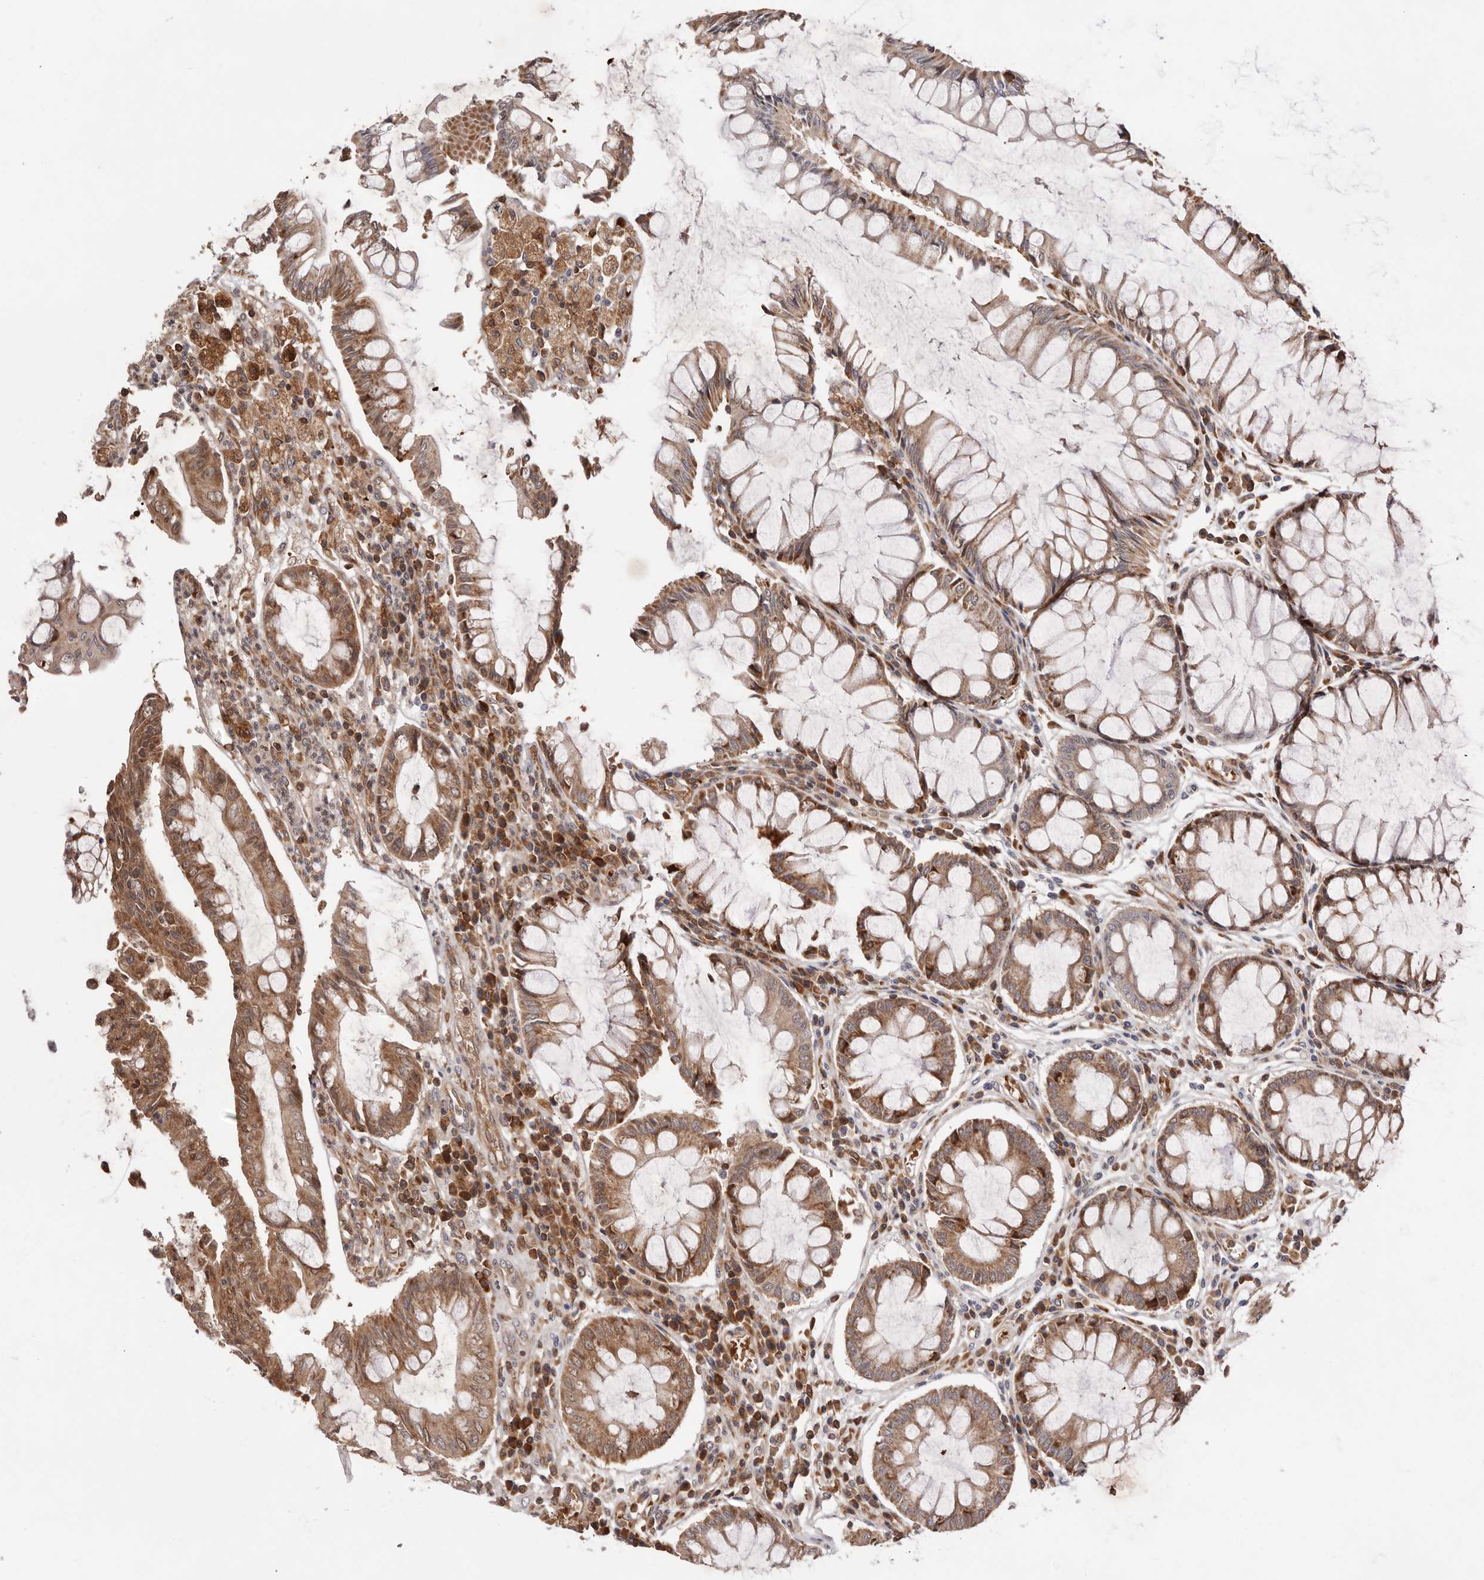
{"staining": {"intensity": "moderate", "quantity": ">75%", "location": "cytoplasmic/membranous"}, "tissue": "colorectal cancer", "cell_type": "Tumor cells", "image_type": "cancer", "snomed": [{"axis": "morphology", "description": "Adenocarcinoma, NOS"}, {"axis": "topography", "description": "Rectum"}], "caption": "IHC image of human colorectal adenocarcinoma stained for a protein (brown), which shows medium levels of moderate cytoplasmic/membranous expression in approximately >75% of tumor cells.", "gene": "RNF213", "patient": {"sex": "male", "age": 84}}